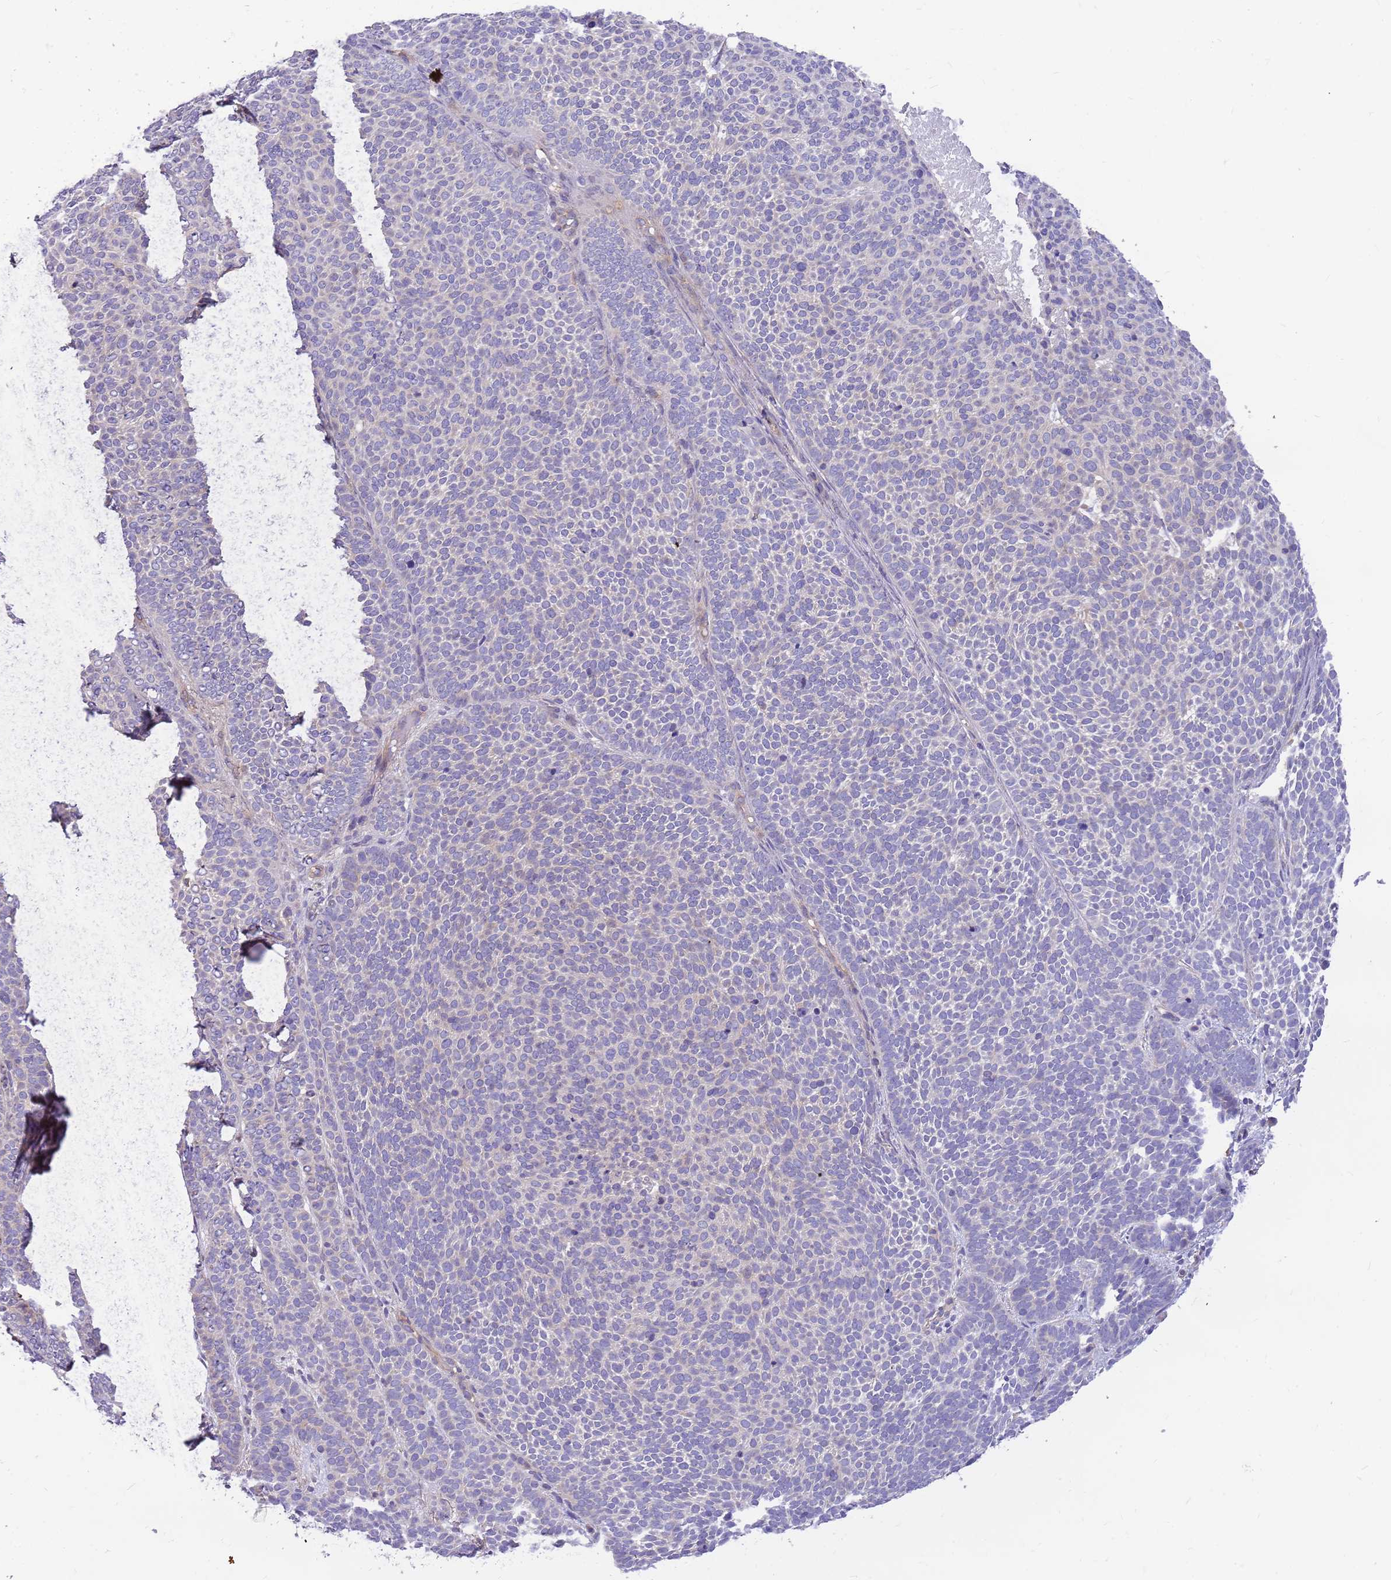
{"staining": {"intensity": "negative", "quantity": "none", "location": "none"}, "tissue": "skin cancer", "cell_type": "Tumor cells", "image_type": "cancer", "snomed": [{"axis": "morphology", "description": "Basal cell carcinoma"}, {"axis": "topography", "description": "Skin"}], "caption": "Human basal cell carcinoma (skin) stained for a protein using IHC displays no positivity in tumor cells.", "gene": "MVD", "patient": {"sex": "female", "age": 77}}